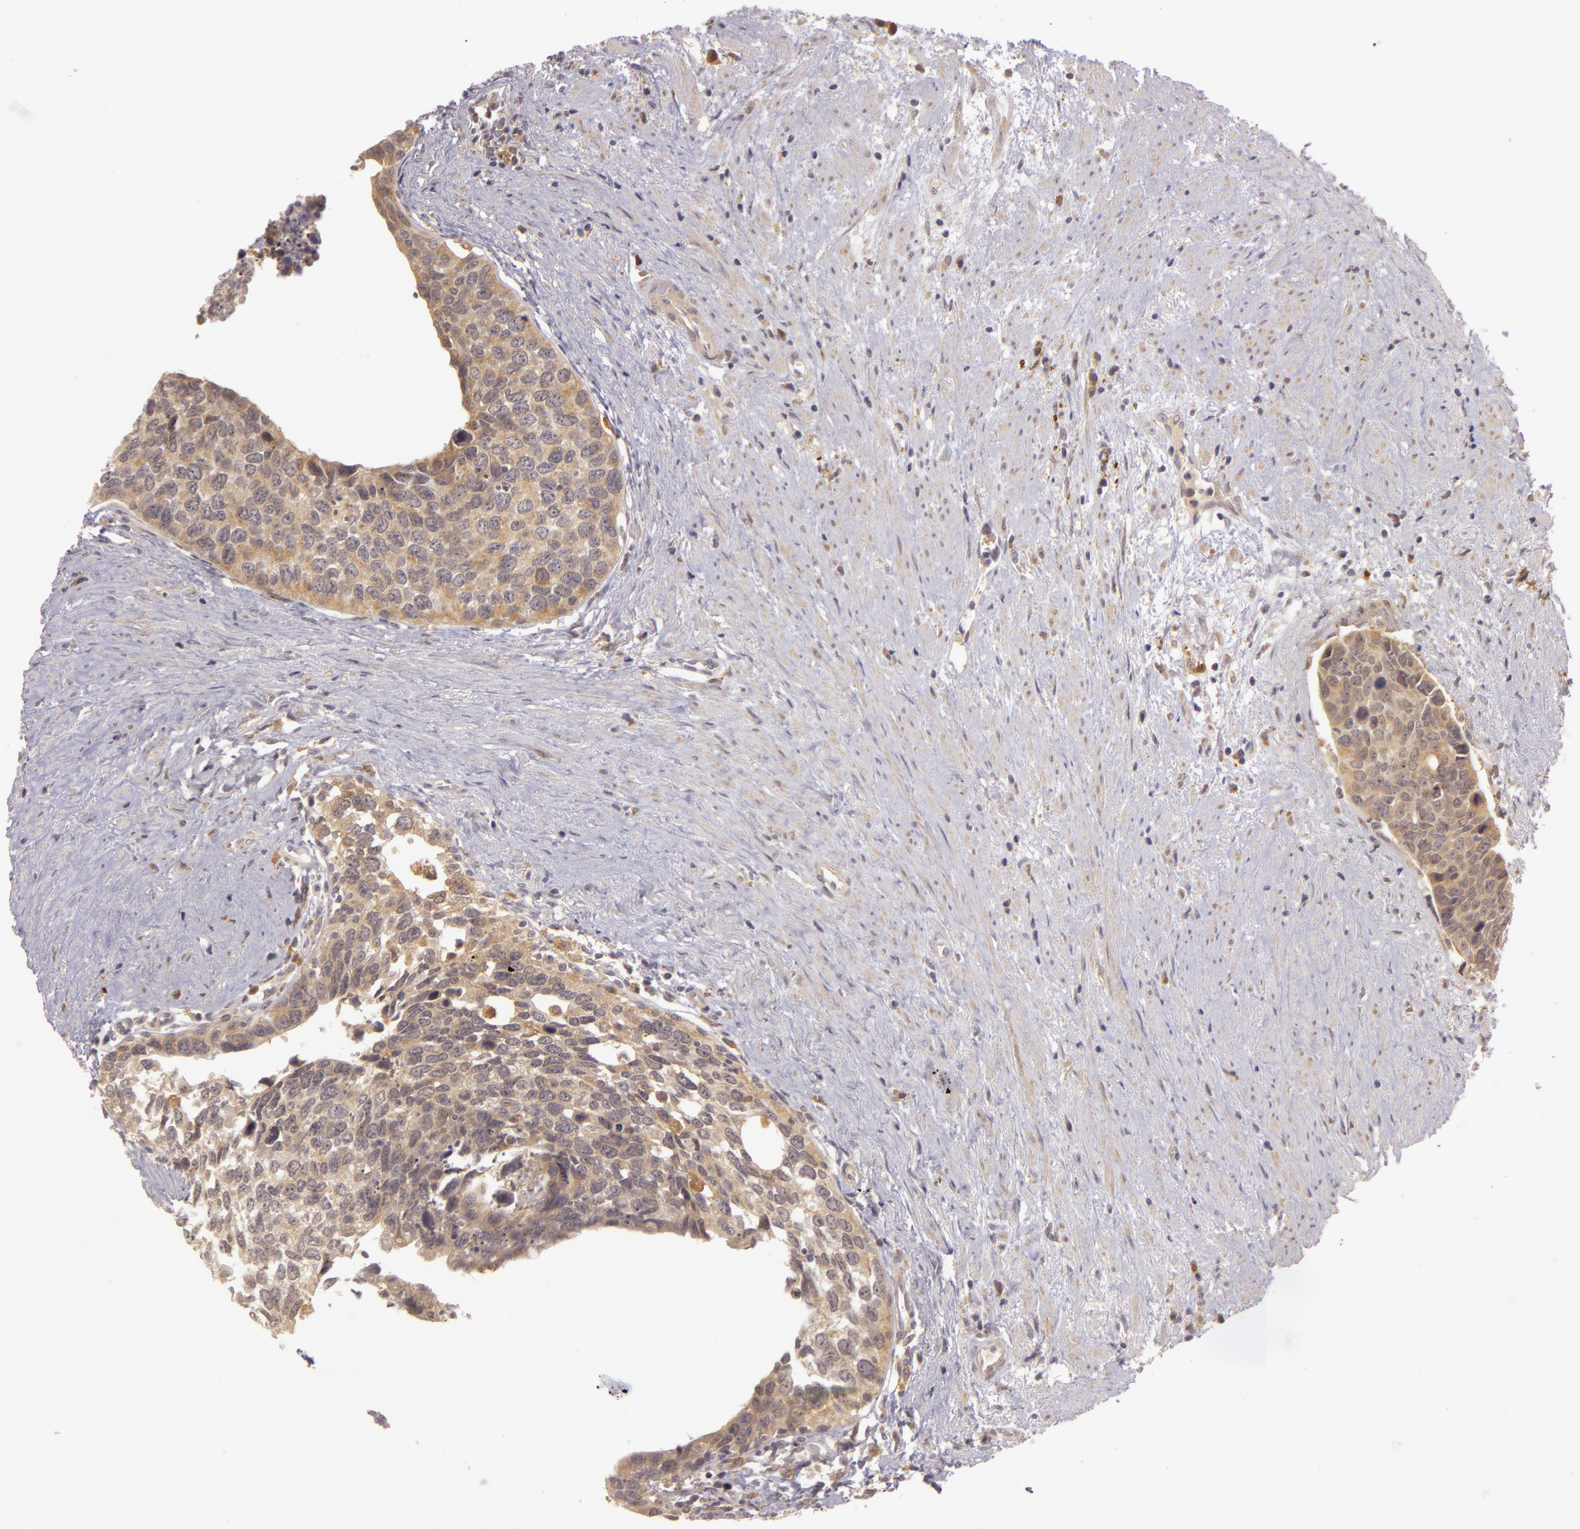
{"staining": {"intensity": "moderate", "quantity": ">75%", "location": "cytoplasmic/membranous"}, "tissue": "urothelial cancer", "cell_type": "Tumor cells", "image_type": "cancer", "snomed": [{"axis": "morphology", "description": "Urothelial carcinoma, High grade"}, {"axis": "topography", "description": "Urinary bladder"}], "caption": "Tumor cells display moderate cytoplasmic/membranous expression in approximately >75% of cells in high-grade urothelial carcinoma.", "gene": "PPP1R3F", "patient": {"sex": "male", "age": 81}}